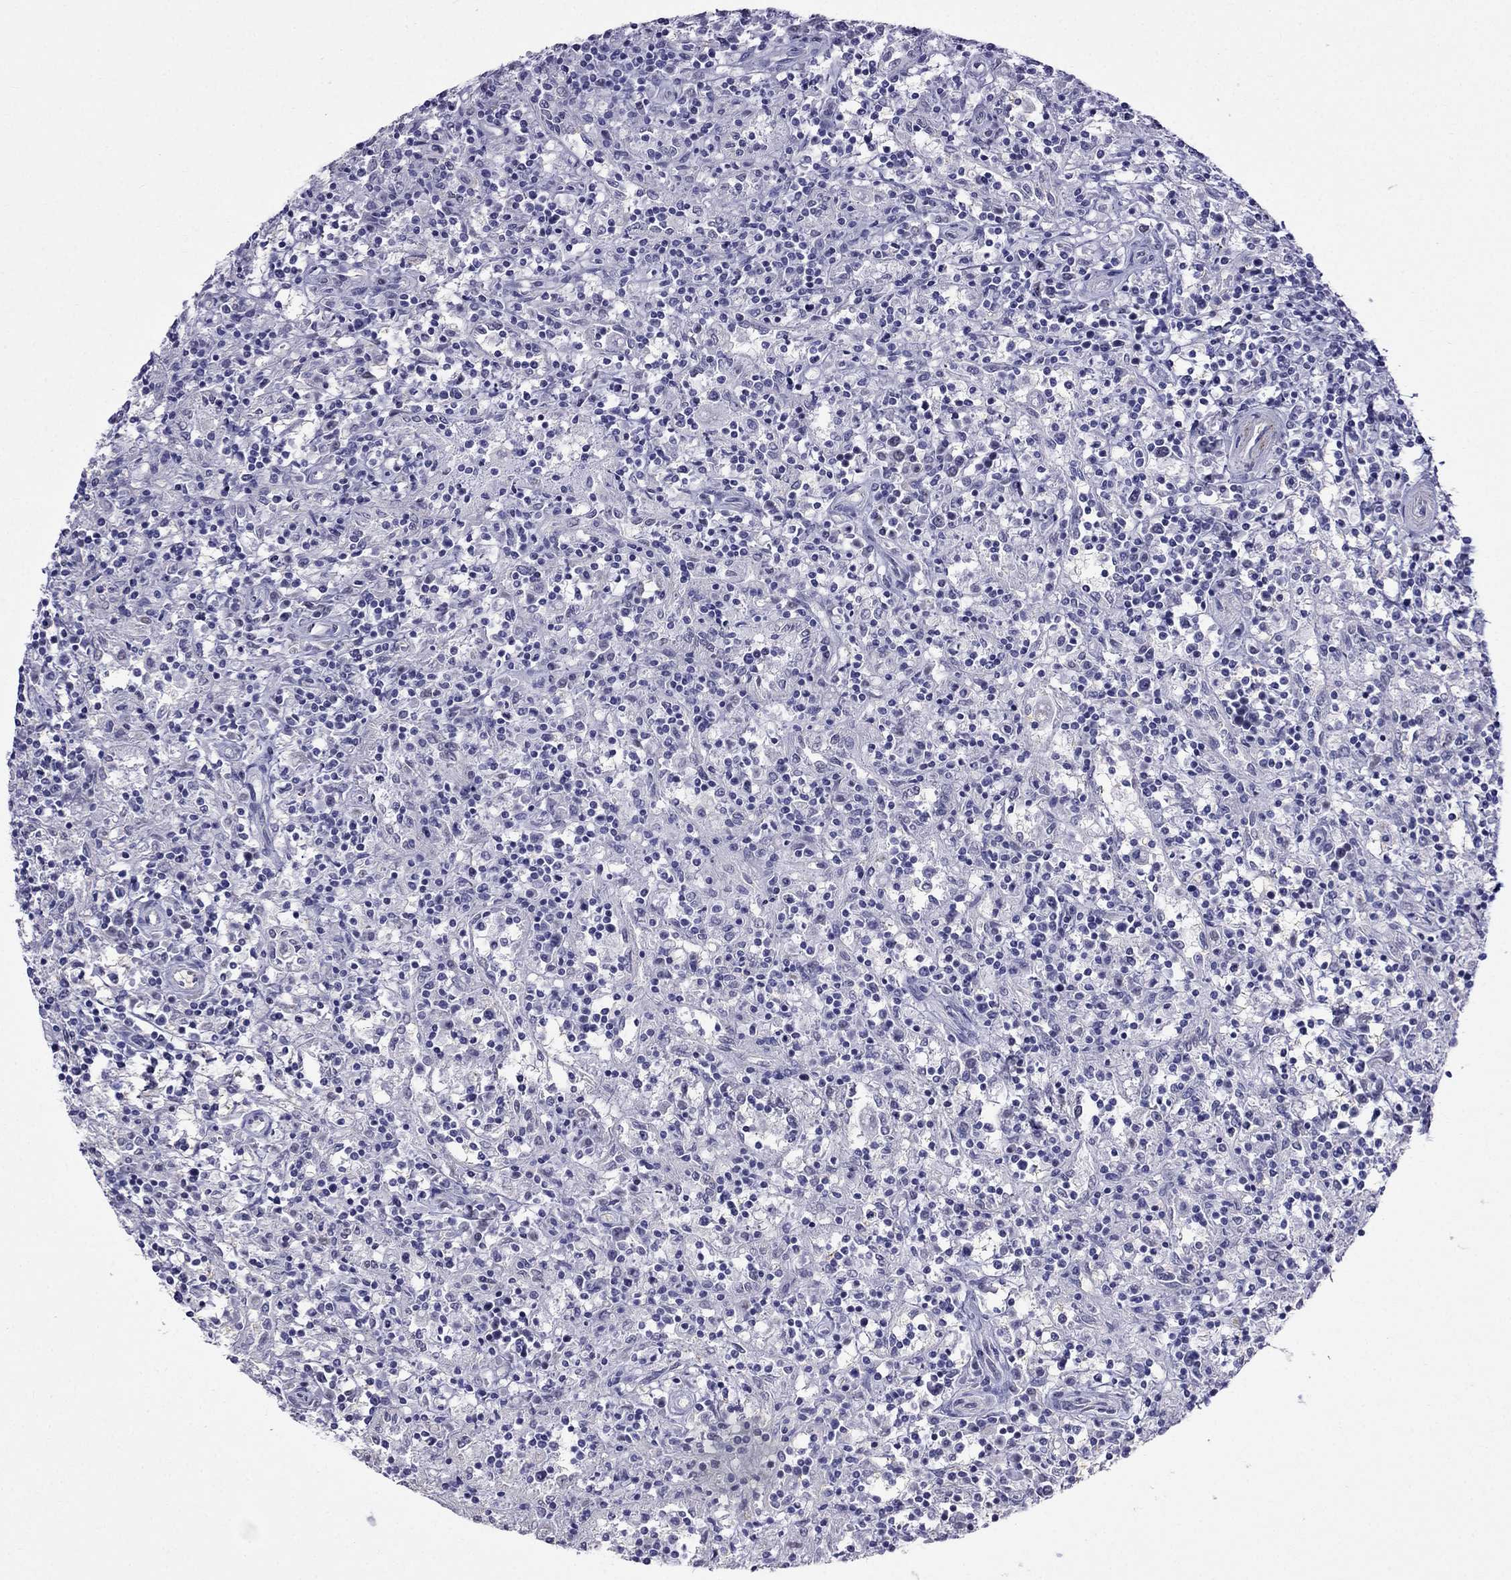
{"staining": {"intensity": "negative", "quantity": "none", "location": "none"}, "tissue": "lymphoma", "cell_type": "Tumor cells", "image_type": "cancer", "snomed": [{"axis": "morphology", "description": "Malignant lymphoma, non-Hodgkin's type, Low grade"}, {"axis": "topography", "description": "Spleen"}], "caption": "Human low-grade malignant lymphoma, non-Hodgkin's type stained for a protein using IHC reveals no positivity in tumor cells.", "gene": "MGP", "patient": {"sex": "male", "age": 62}}